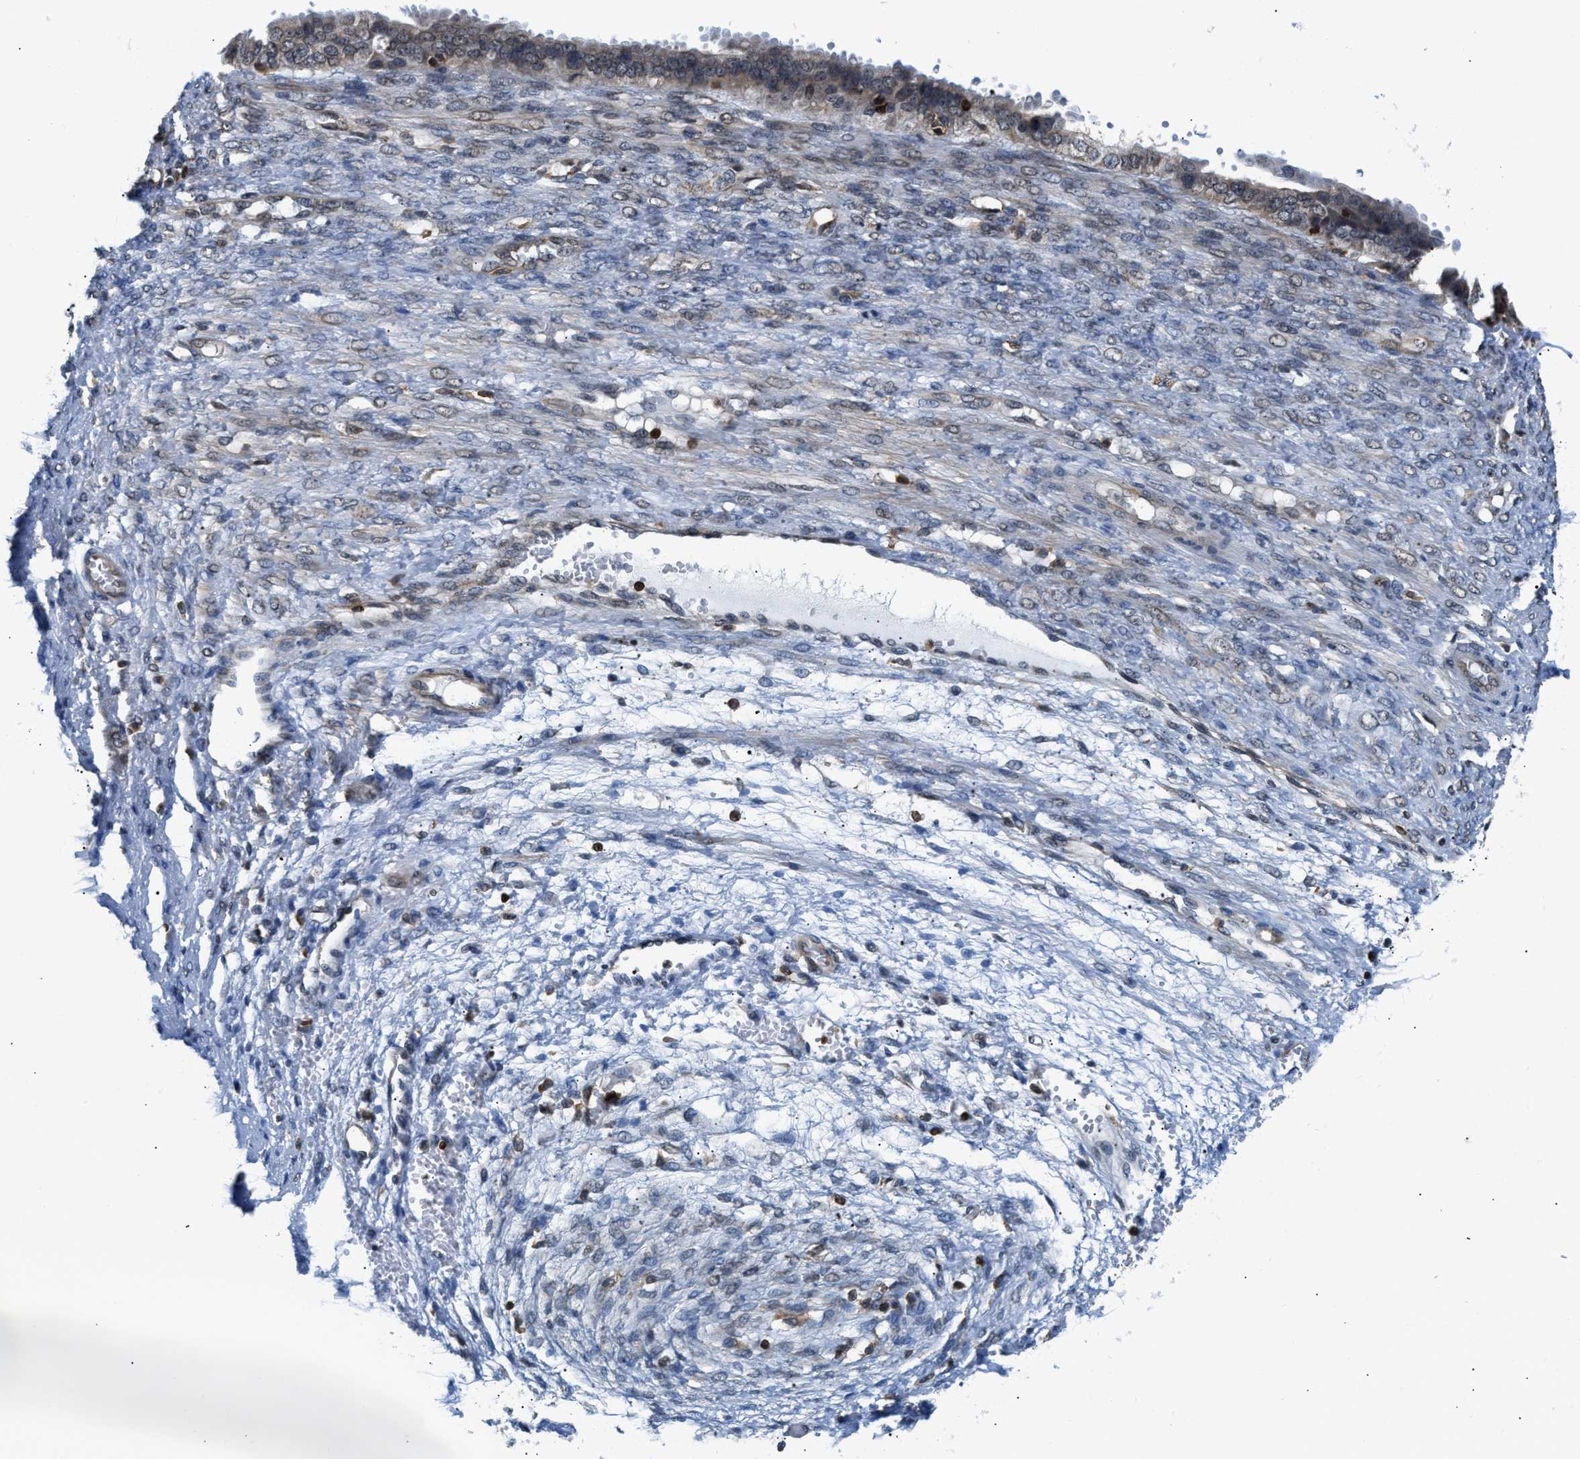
{"staining": {"intensity": "weak", "quantity": "<25%", "location": "nuclear"}, "tissue": "ovarian cancer", "cell_type": "Tumor cells", "image_type": "cancer", "snomed": [{"axis": "morphology", "description": "Cystadenocarcinoma, serous, NOS"}, {"axis": "topography", "description": "Ovary"}], "caption": "There is no significant staining in tumor cells of ovarian cancer (serous cystadenocarcinoma).", "gene": "STK10", "patient": {"sex": "female", "age": 58}}